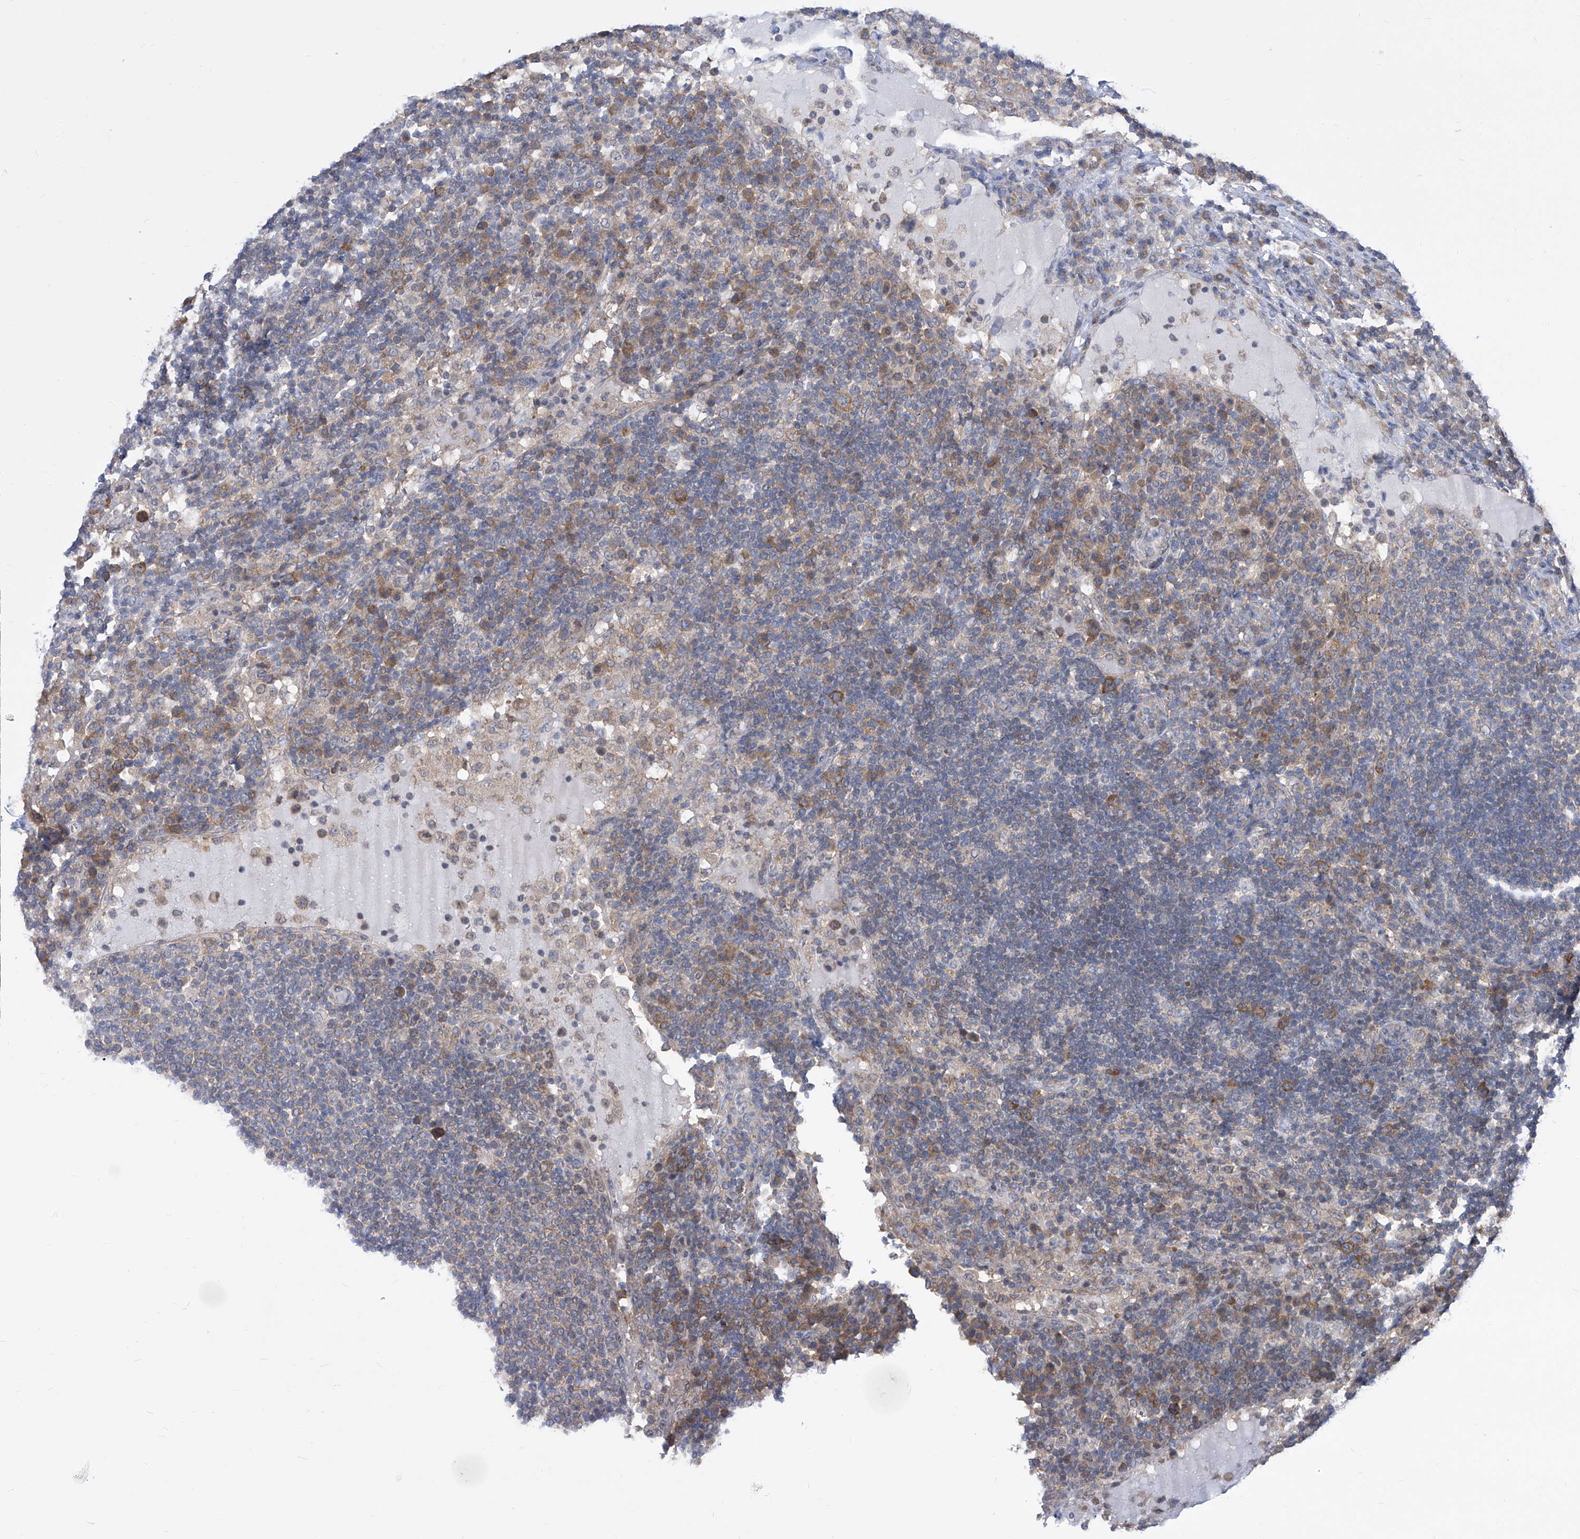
{"staining": {"intensity": "moderate", "quantity": "25%-75%", "location": "cytoplasmic/membranous"}, "tissue": "lymph node", "cell_type": "Non-germinal center cells", "image_type": "normal", "snomed": [{"axis": "morphology", "description": "Normal tissue, NOS"}, {"axis": "topography", "description": "Lymph node"}], "caption": "Protein staining of unremarkable lymph node exhibits moderate cytoplasmic/membranous positivity in approximately 25%-75% of non-germinal center cells. (Stains: DAB in brown, nuclei in blue, Microscopy: brightfield microscopy at high magnification).", "gene": "EIF3M", "patient": {"sex": "female", "age": 53}}